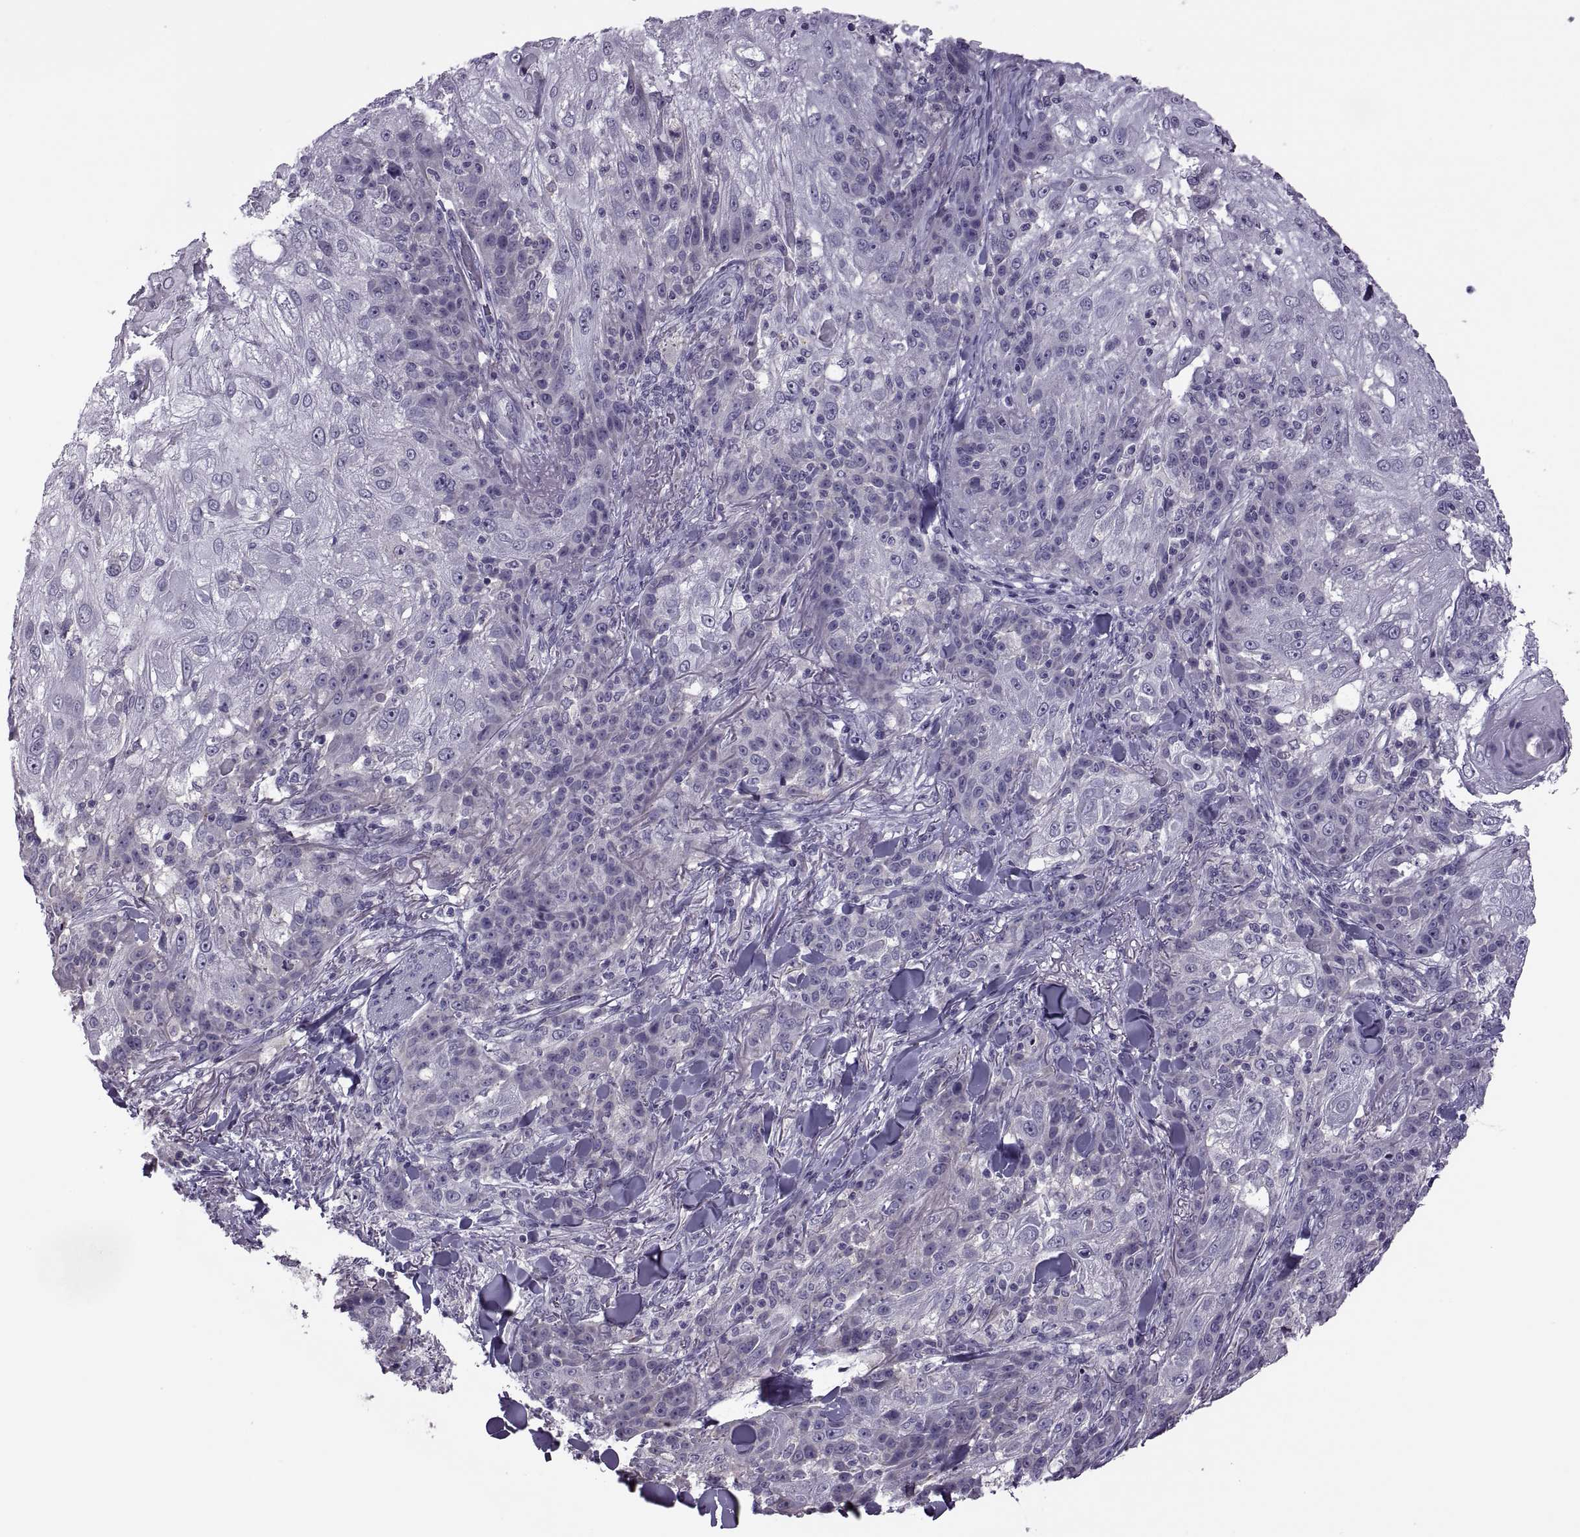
{"staining": {"intensity": "negative", "quantity": "none", "location": "none"}, "tissue": "skin cancer", "cell_type": "Tumor cells", "image_type": "cancer", "snomed": [{"axis": "morphology", "description": "Normal tissue, NOS"}, {"axis": "morphology", "description": "Squamous cell carcinoma, NOS"}, {"axis": "topography", "description": "Skin"}], "caption": "There is no significant staining in tumor cells of squamous cell carcinoma (skin).", "gene": "RSPH6A", "patient": {"sex": "female", "age": 83}}